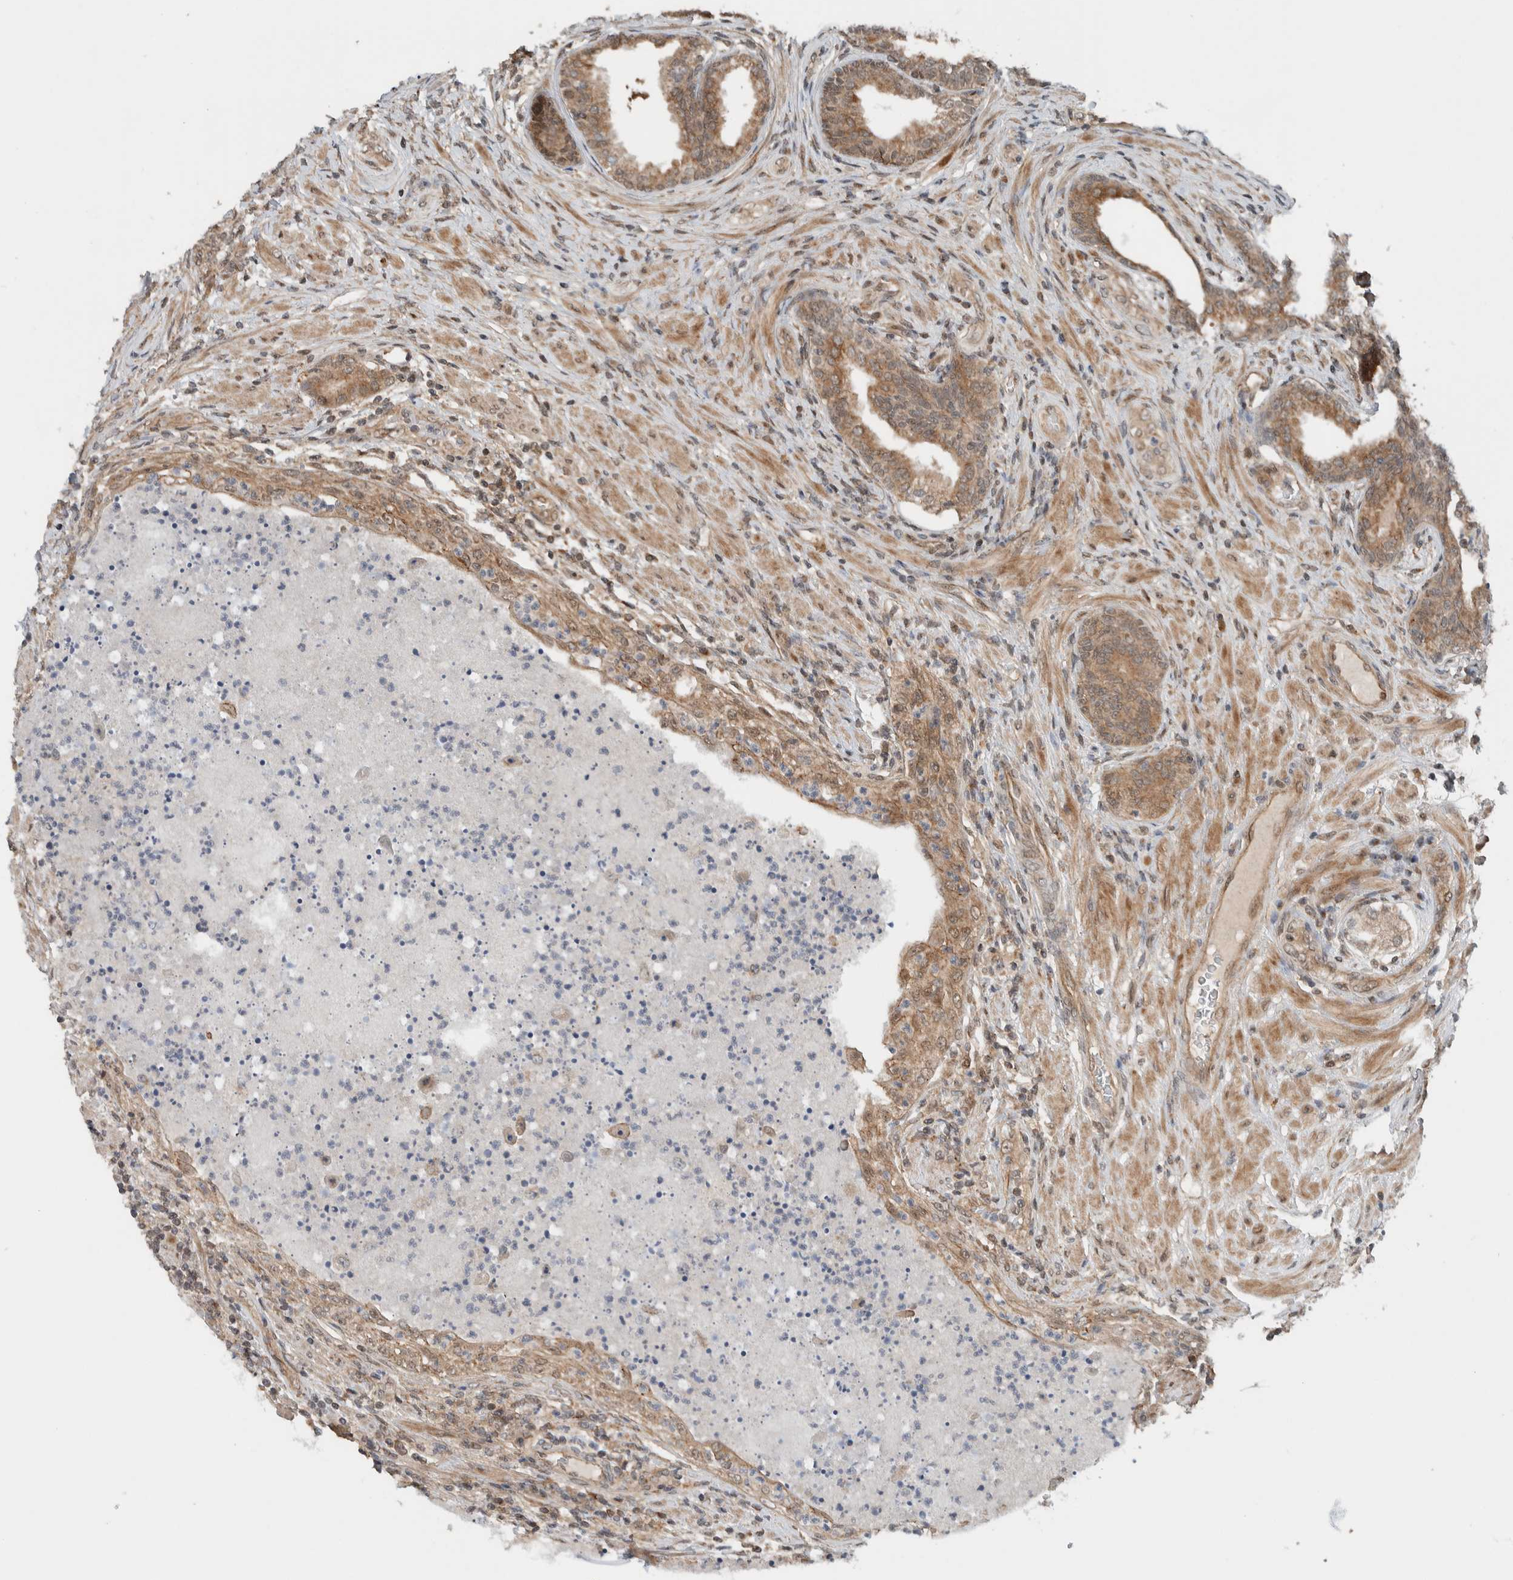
{"staining": {"intensity": "moderate", "quantity": ">75%", "location": "cytoplasmic/membranous"}, "tissue": "prostate", "cell_type": "Glandular cells", "image_type": "normal", "snomed": [{"axis": "morphology", "description": "Normal tissue, NOS"}, {"axis": "topography", "description": "Prostate"}], "caption": "This micrograph shows immunohistochemistry staining of unremarkable human prostate, with medium moderate cytoplasmic/membranous staining in about >75% of glandular cells.", "gene": "KLHL6", "patient": {"sex": "male", "age": 76}}